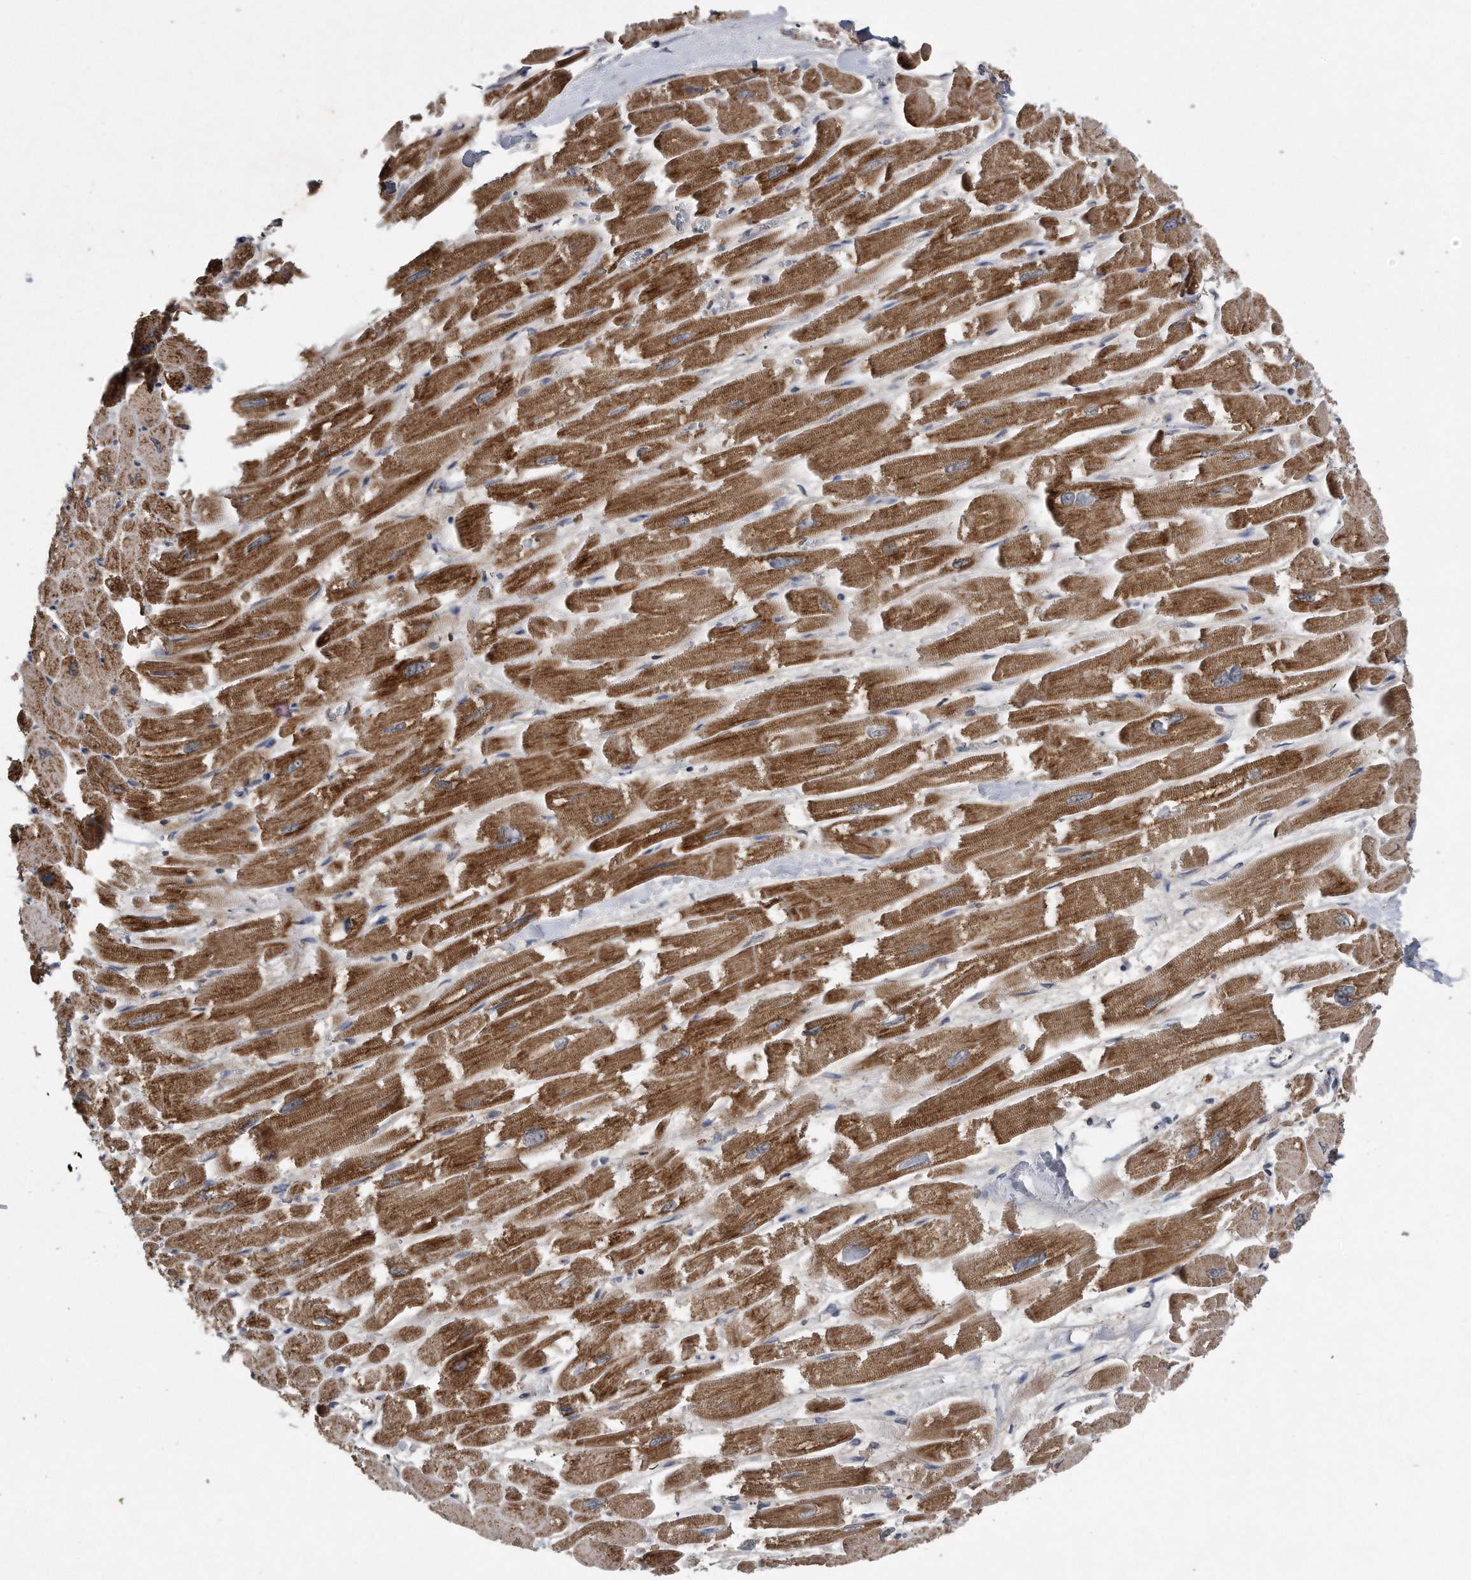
{"staining": {"intensity": "strong", "quantity": ">75%", "location": "cytoplasmic/membranous"}, "tissue": "heart muscle", "cell_type": "Cardiomyocytes", "image_type": "normal", "snomed": [{"axis": "morphology", "description": "Normal tissue, NOS"}, {"axis": "topography", "description": "Heart"}], "caption": "Protein expression by IHC demonstrates strong cytoplasmic/membranous staining in approximately >75% of cardiomyocytes in normal heart muscle.", "gene": "ALPK2", "patient": {"sex": "male", "age": 54}}